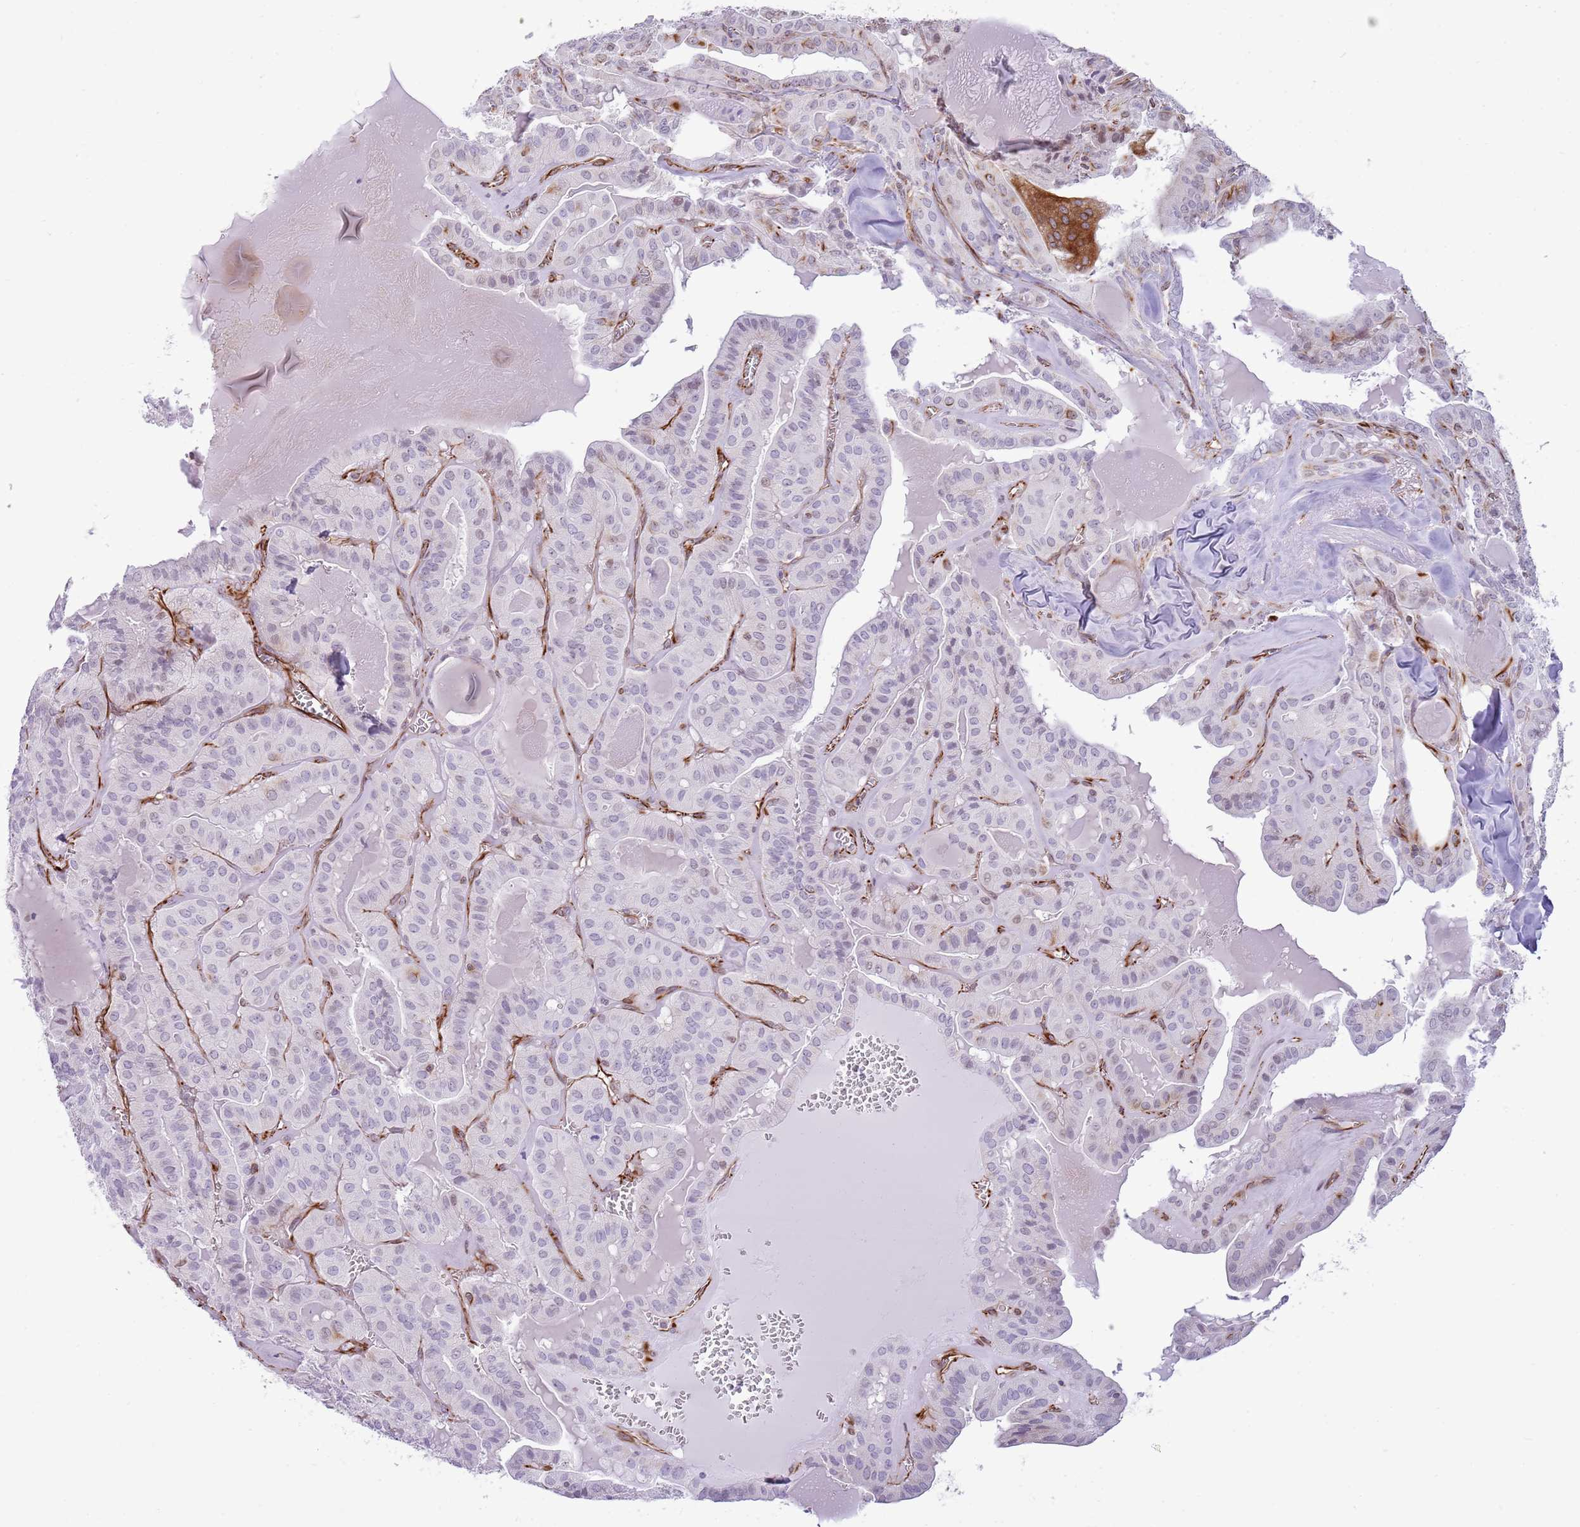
{"staining": {"intensity": "negative", "quantity": "none", "location": "none"}, "tissue": "thyroid cancer", "cell_type": "Tumor cells", "image_type": "cancer", "snomed": [{"axis": "morphology", "description": "Papillary adenocarcinoma, NOS"}, {"axis": "topography", "description": "Thyroid gland"}], "caption": "Tumor cells are negative for brown protein staining in papillary adenocarcinoma (thyroid).", "gene": "NBPF3", "patient": {"sex": "male", "age": 52}}